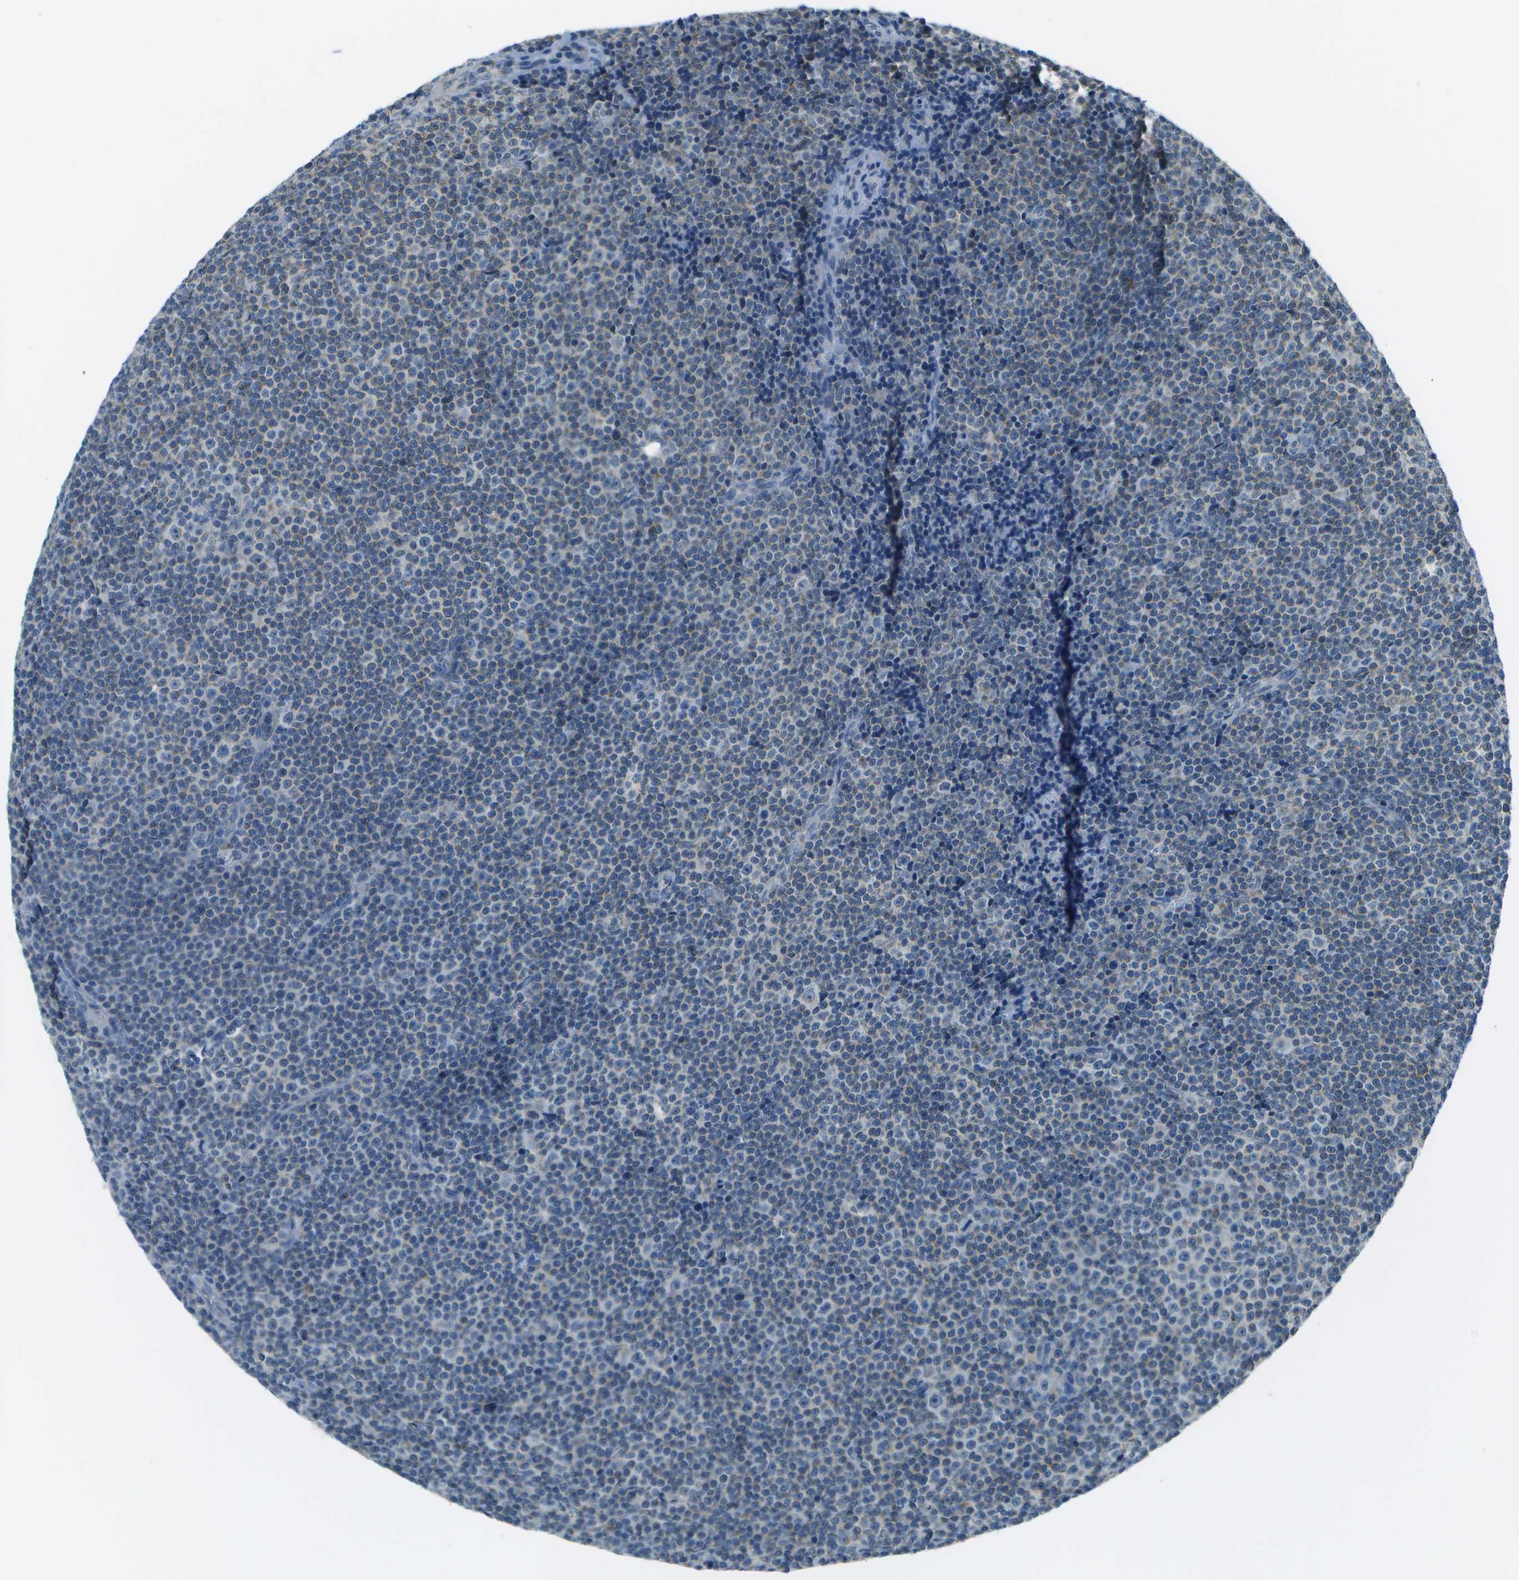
{"staining": {"intensity": "negative", "quantity": "none", "location": "none"}, "tissue": "lymphoma", "cell_type": "Tumor cells", "image_type": "cancer", "snomed": [{"axis": "morphology", "description": "Malignant lymphoma, non-Hodgkin's type, Low grade"}, {"axis": "topography", "description": "Lymph node"}], "caption": "Immunohistochemistry photomicrograph of neoplastic tissue: human lymphoma stained with DAB (3,3'-diaminobenzidine) shows no significant protein expression in tumor cells.", "gene": "PTGIS", "patient": {"sex": "female", "age": 67}}